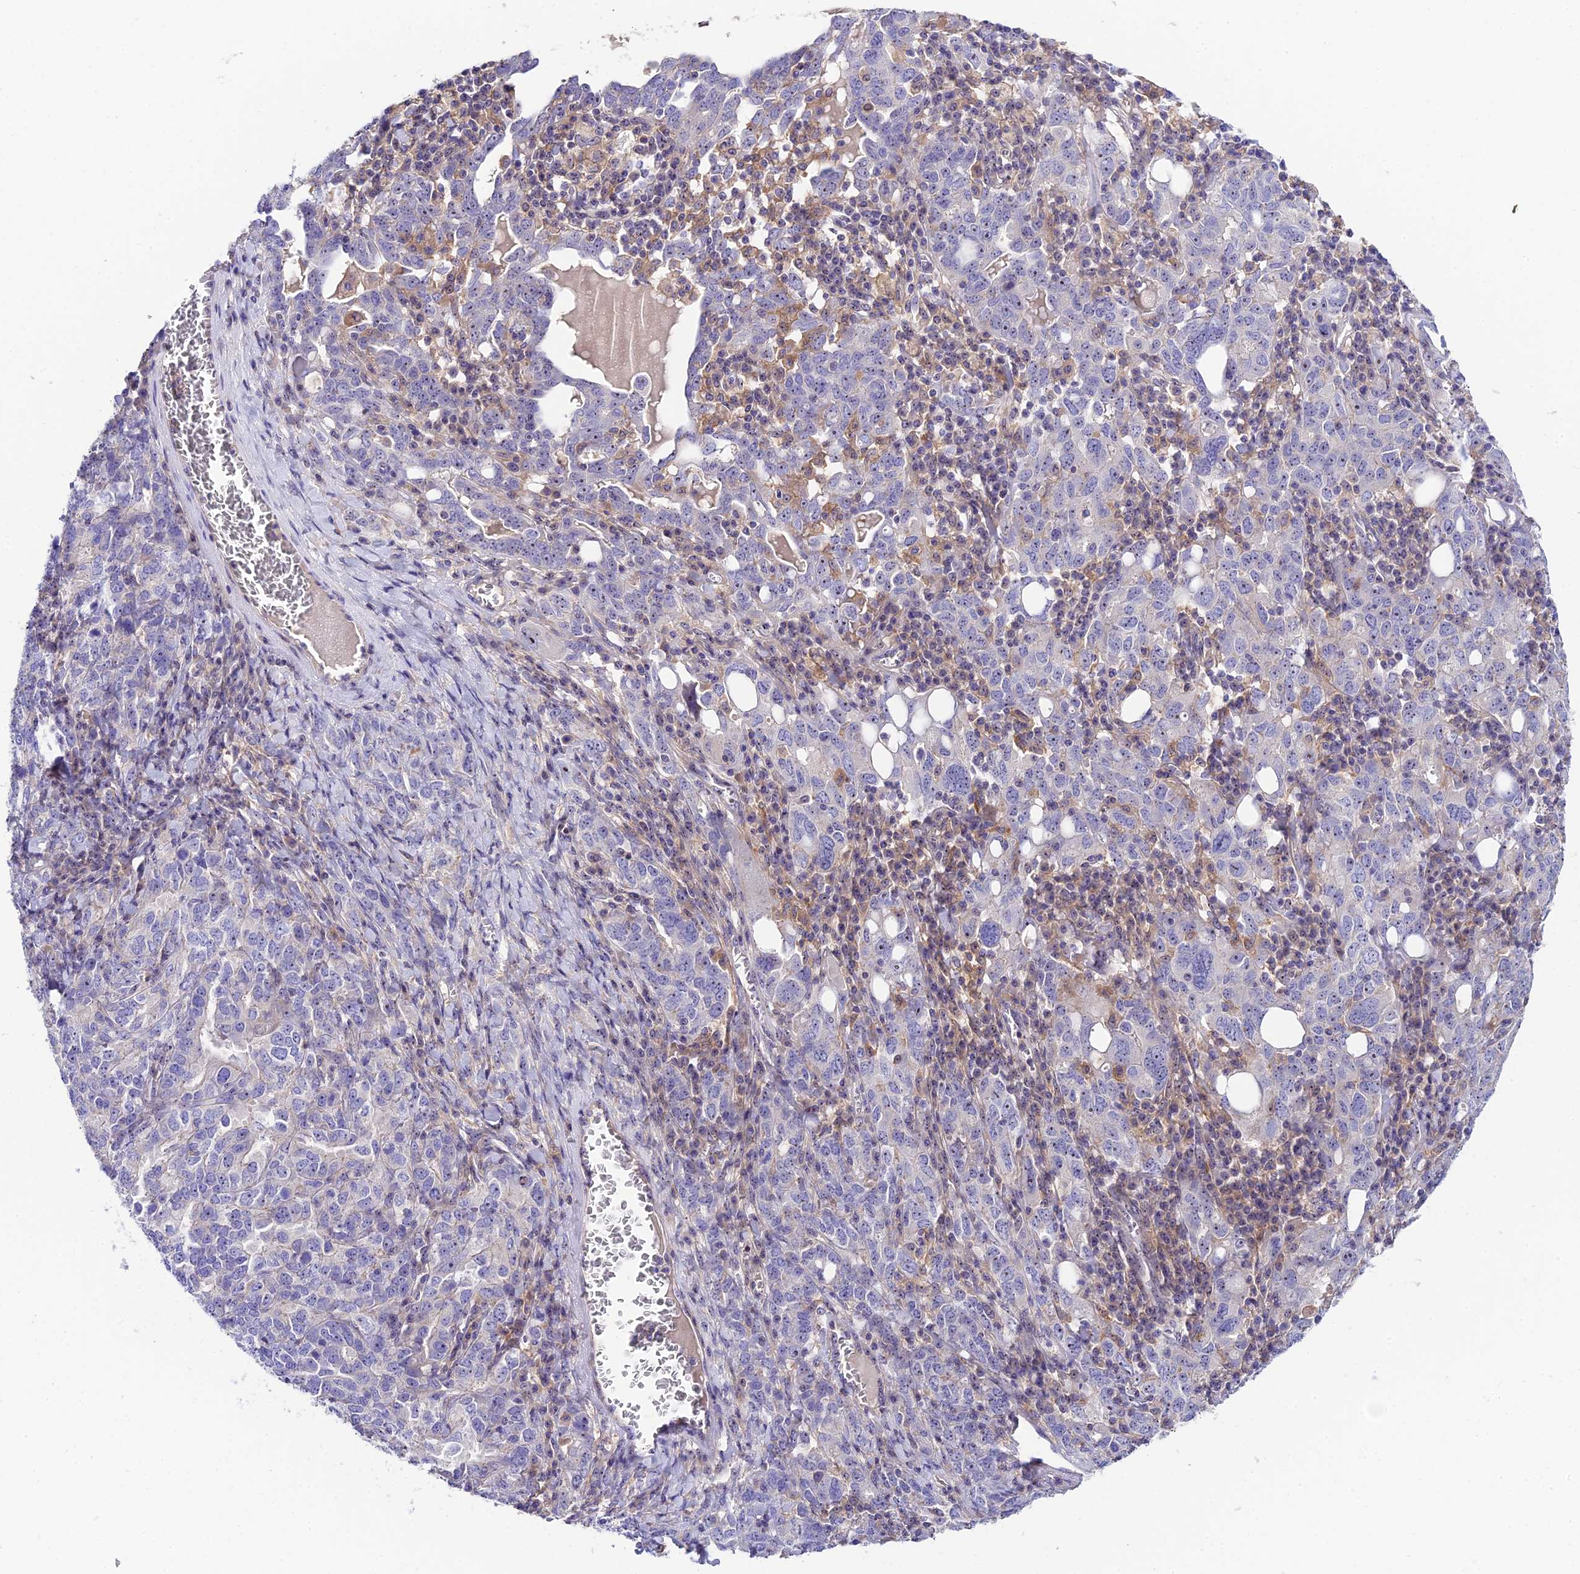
{"staining": {"intensity": "negative", "quantity": "none", "location": "none"}, "tissue": "ovarian cancer", "cell_type": "Tumor cells", "image_type": "cancer", "snomed": [{"axis": "morphology", "description": "Carcinoma, endometroid"}, {"axis": "topography", "description": "Ovary"}], "caption": "Protein analysis of ovarian cancer demonstrates no significant staining in tumor cells. Brightfield microscopy of immunohistochemistry (IHC) stained with DAB (3,3'-diaminobenzidine) (brown) and hematoxylin (blue), captured at high magnification.", "gene": "DUSP29", "patient": {"sex": "female", "age": 62}}